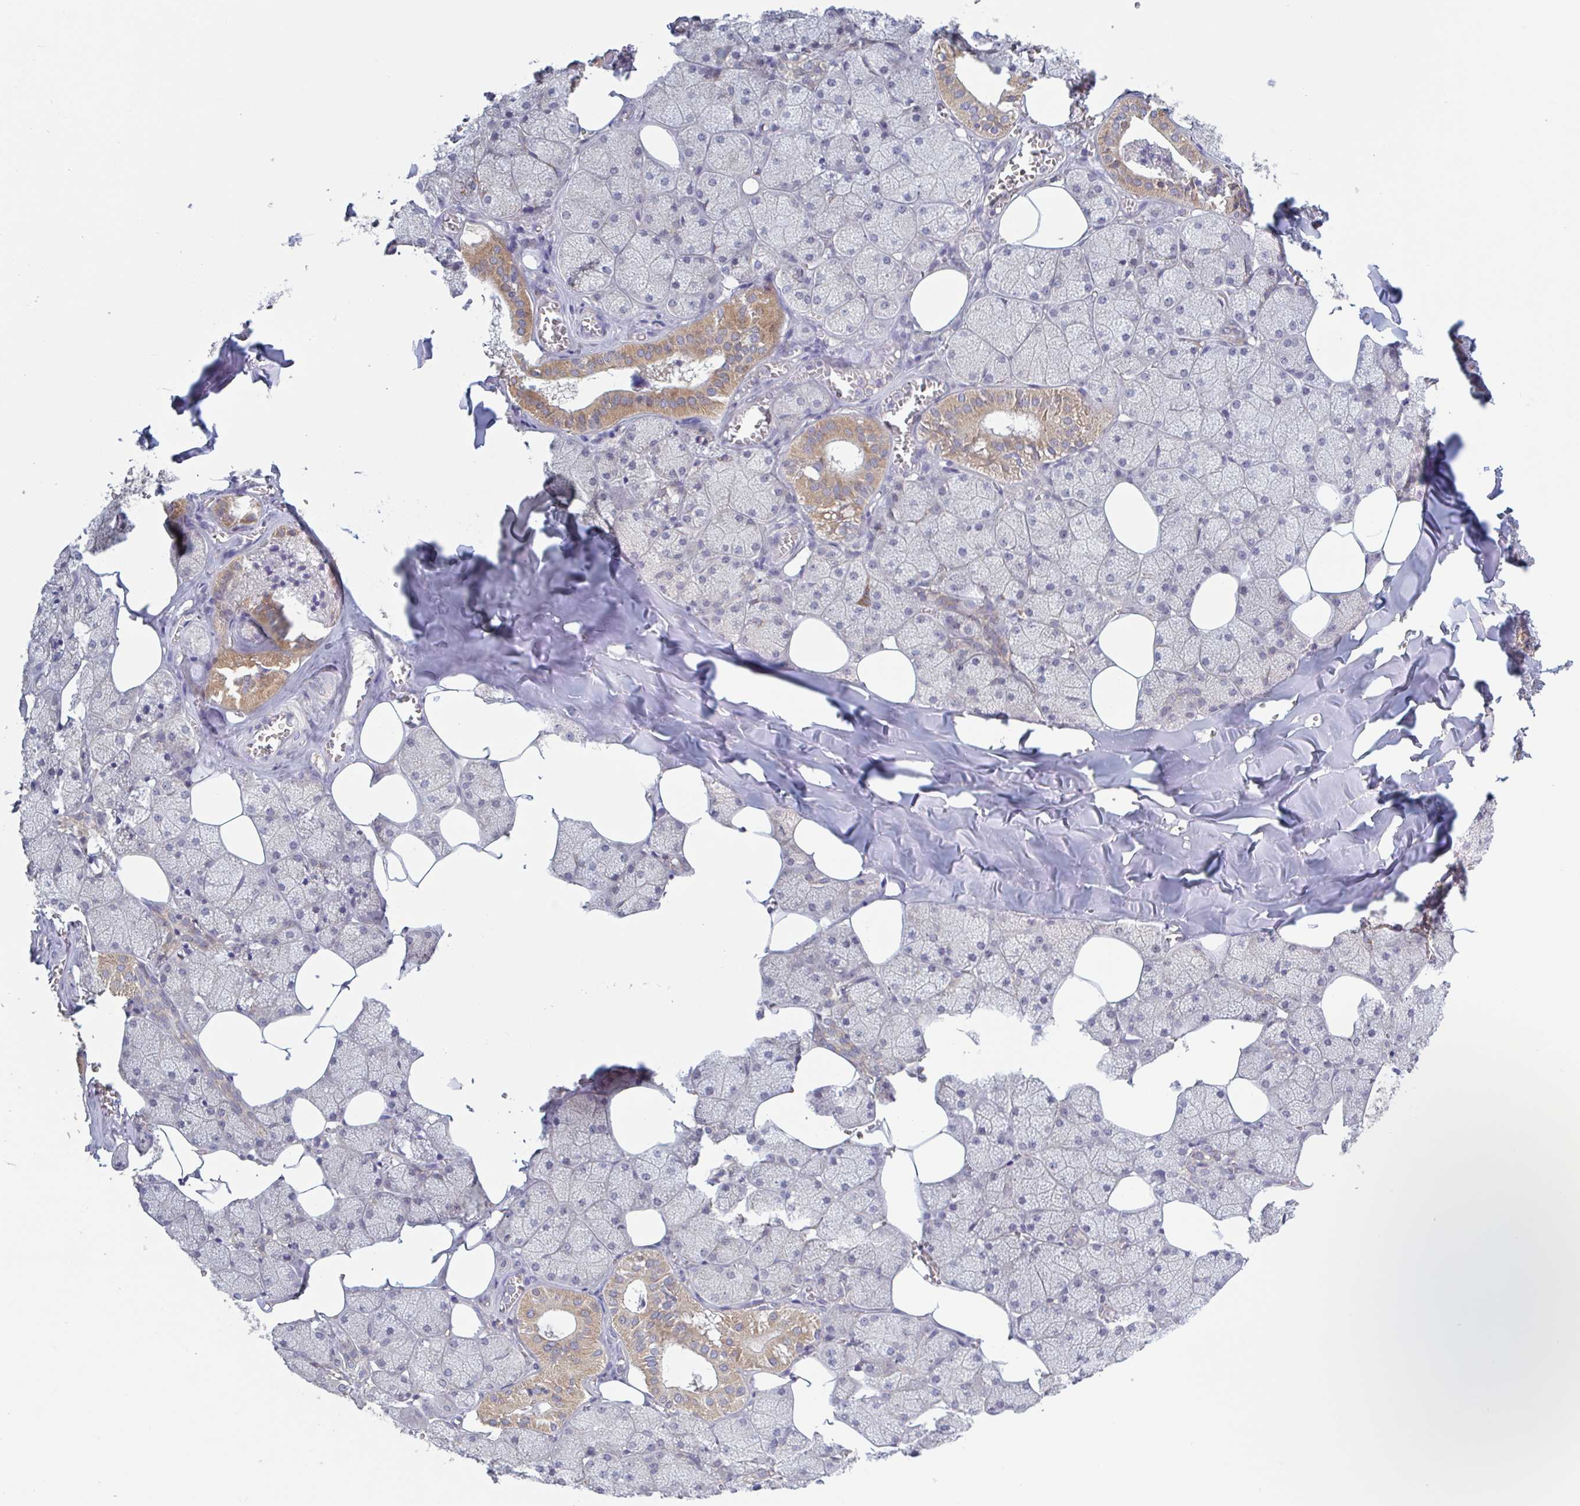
{"staining": {"intensity": "moderate", "quantity": "<25%", "location": "cytoplasmic/membranous"}, "tissue": "salivary gland", "cell_type": "Glandular cells", "image_type": "normal", "snomed": [{"axis": "morphology", "description": "Normal tissue, NOS"}, {"axis": "topography", "description": "Salivary gland"}, {"axis": "topography", "description": "Peripheral nerve tissue"}], "caption": "Salivary gland was stained to show a protein in brown. There is low levels of moderate cytoplasmic/membranous expression in about <25% of glandular cells. (DAB (3,3'-diaminobenzidine) IHC, brown staining for protein, blue staining for nuclei).", "gene": "SURF1", "patient": {"sex": "male", "age": 38}}